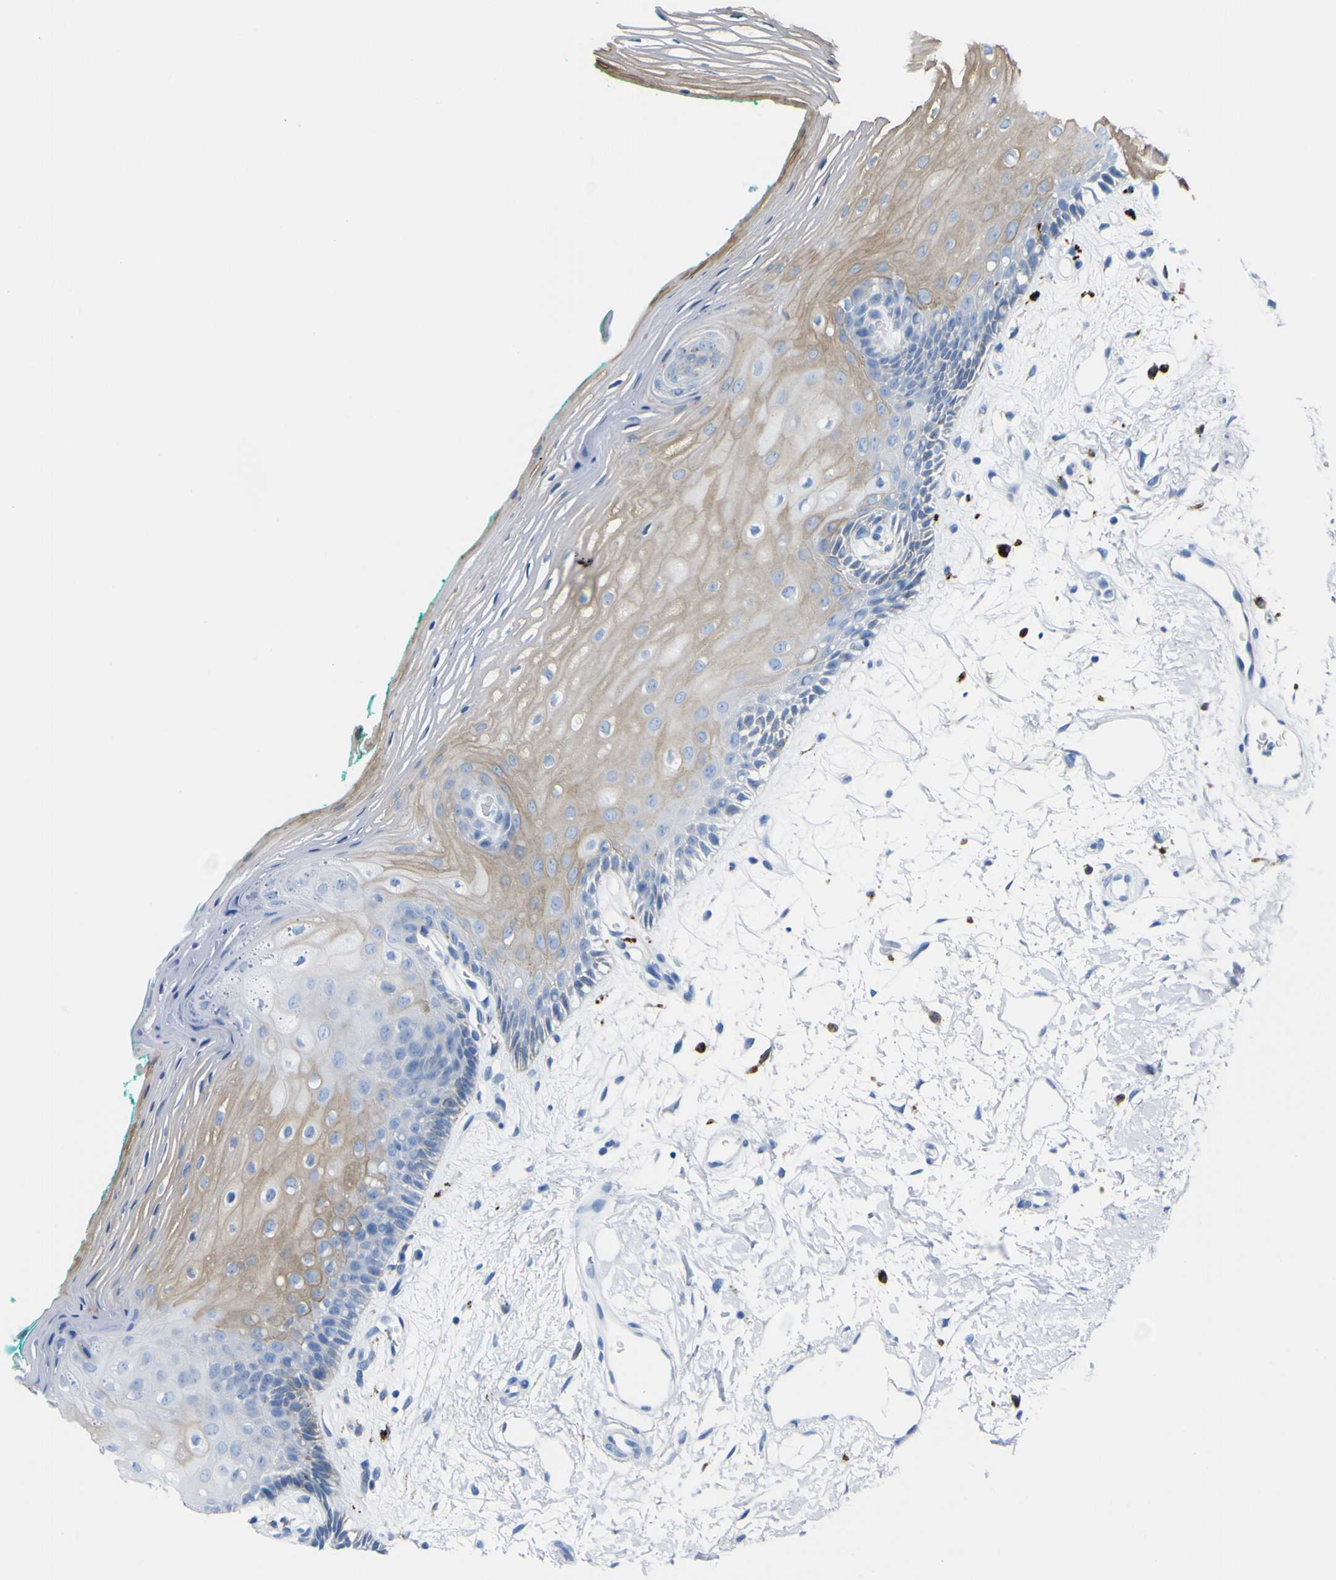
{"staining": {"intensity": "weak", "quantity": "25%-75%", "location": "cytoplasmic/membranous"}, "tissue": "oral mucosa", "cell_type": "Squamous epithelial cells", "image_type": "normal", "snomed": [{"axis": "morphology", "description": "Normal tissue, NOS"}, {"axis": "topography", "description": "Skeletal muscle"}, {"axis": "topography", "description": "Oral tissue"}, {"axis": "topography", "description": "Peripheral nerve tissue"}], "caption": "Immunohistochemical staining of unremarkable oral mucosa exhibits weak cytoplasmic/membranous protein staining in approximately 25%-75% of squamous epithelial cells. Nuclei are stained in blue.", "gene": "PLD3", "patient": {"sex": "female", "age": 84}}